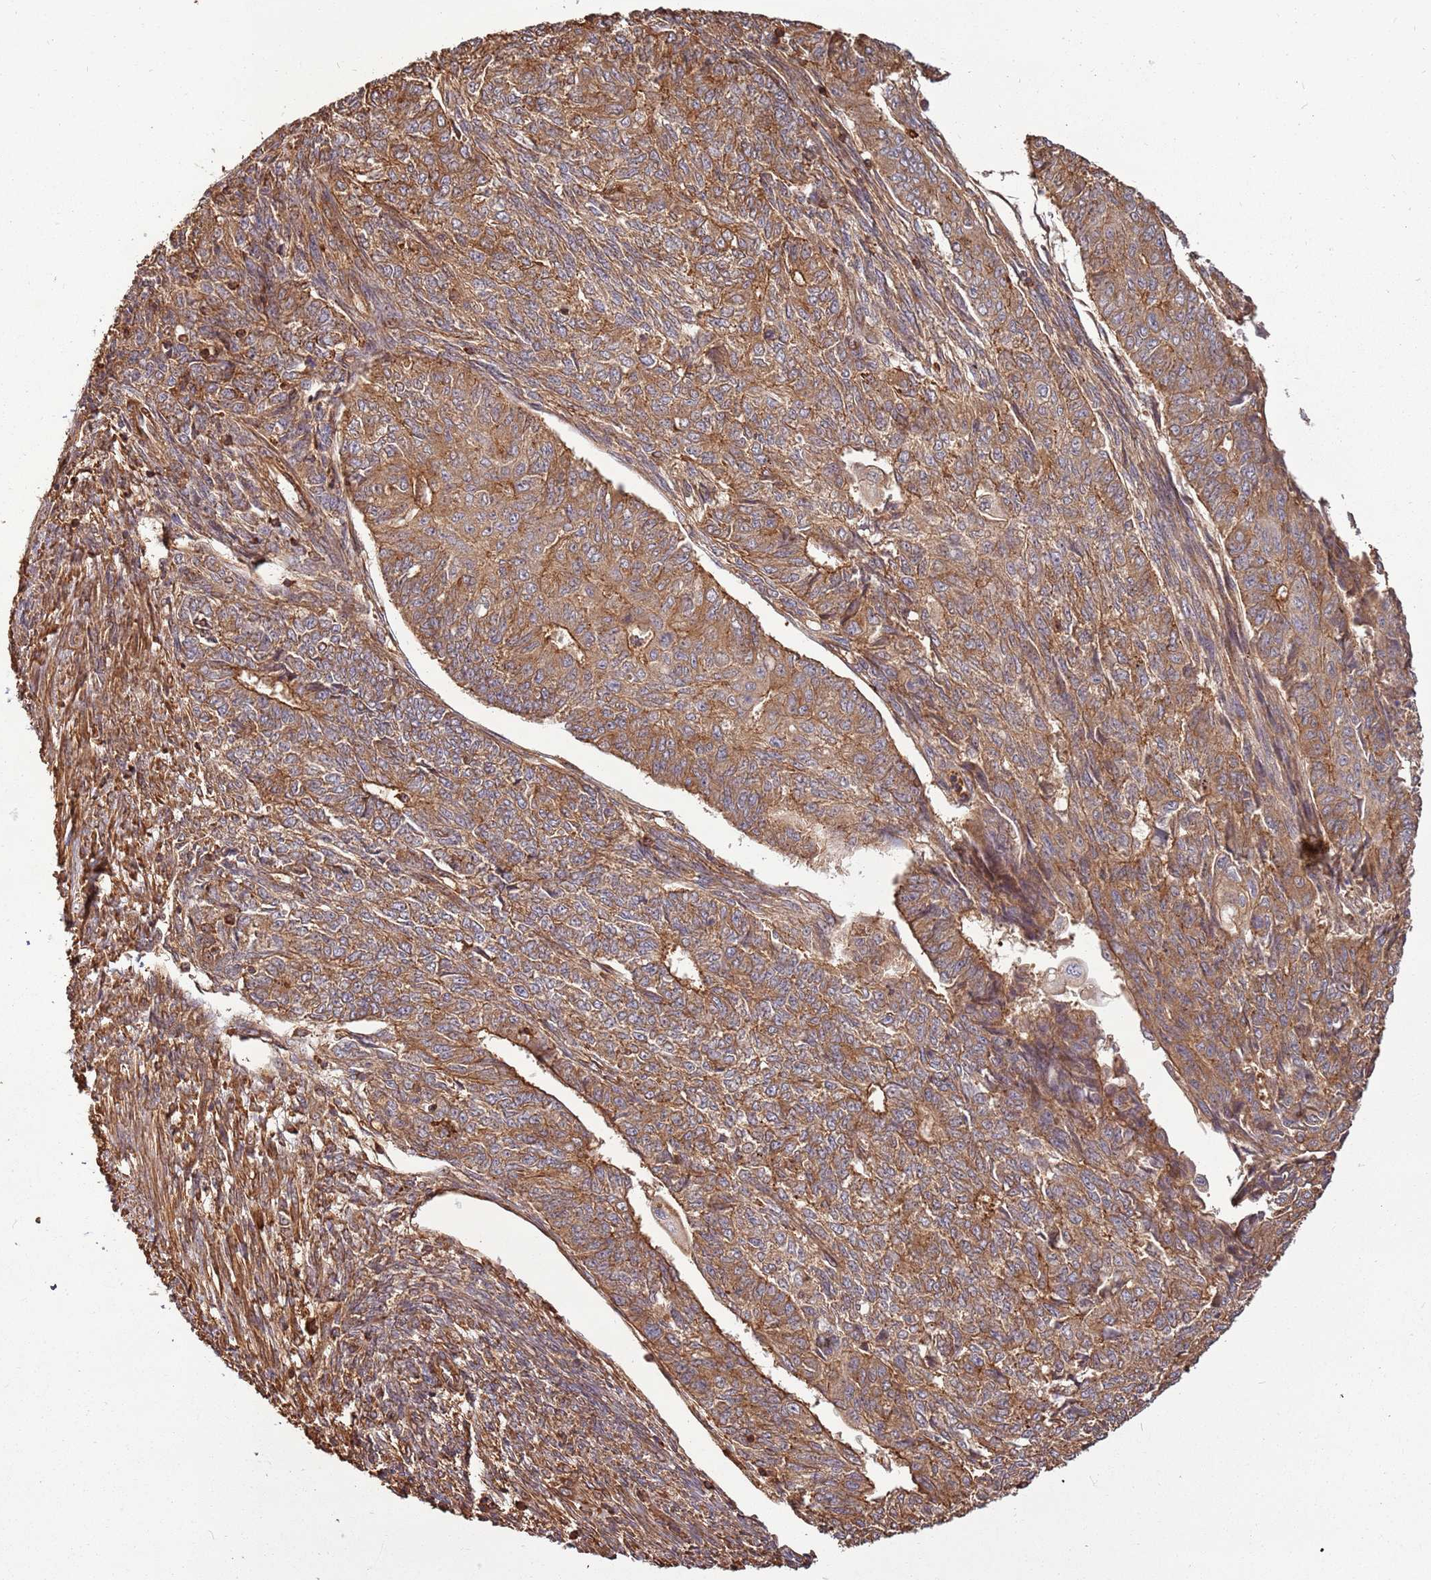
{"staining": {"intensity": "moderate", "quantity": ">75%", "location": "cytoplasmic/membranous"}, "tissue": "endometrial cancer", "cell_type": "Tumor cells", "image_type": "cancer", "snomed": [{"axis": "morphology", "description": "Adenocarcinoma, NOS"}, {"axis": "topography", "description": "Endometrium"}], "caption": "This image shows immunohistochemistry staining of endometrial adenocarcinoma, with medium moderate cytoplasmic/membranous positivity in approximately >75% of tumor cells.", "gene": "ACVR2A", "patient": {"sex": "female", "age": 32}}